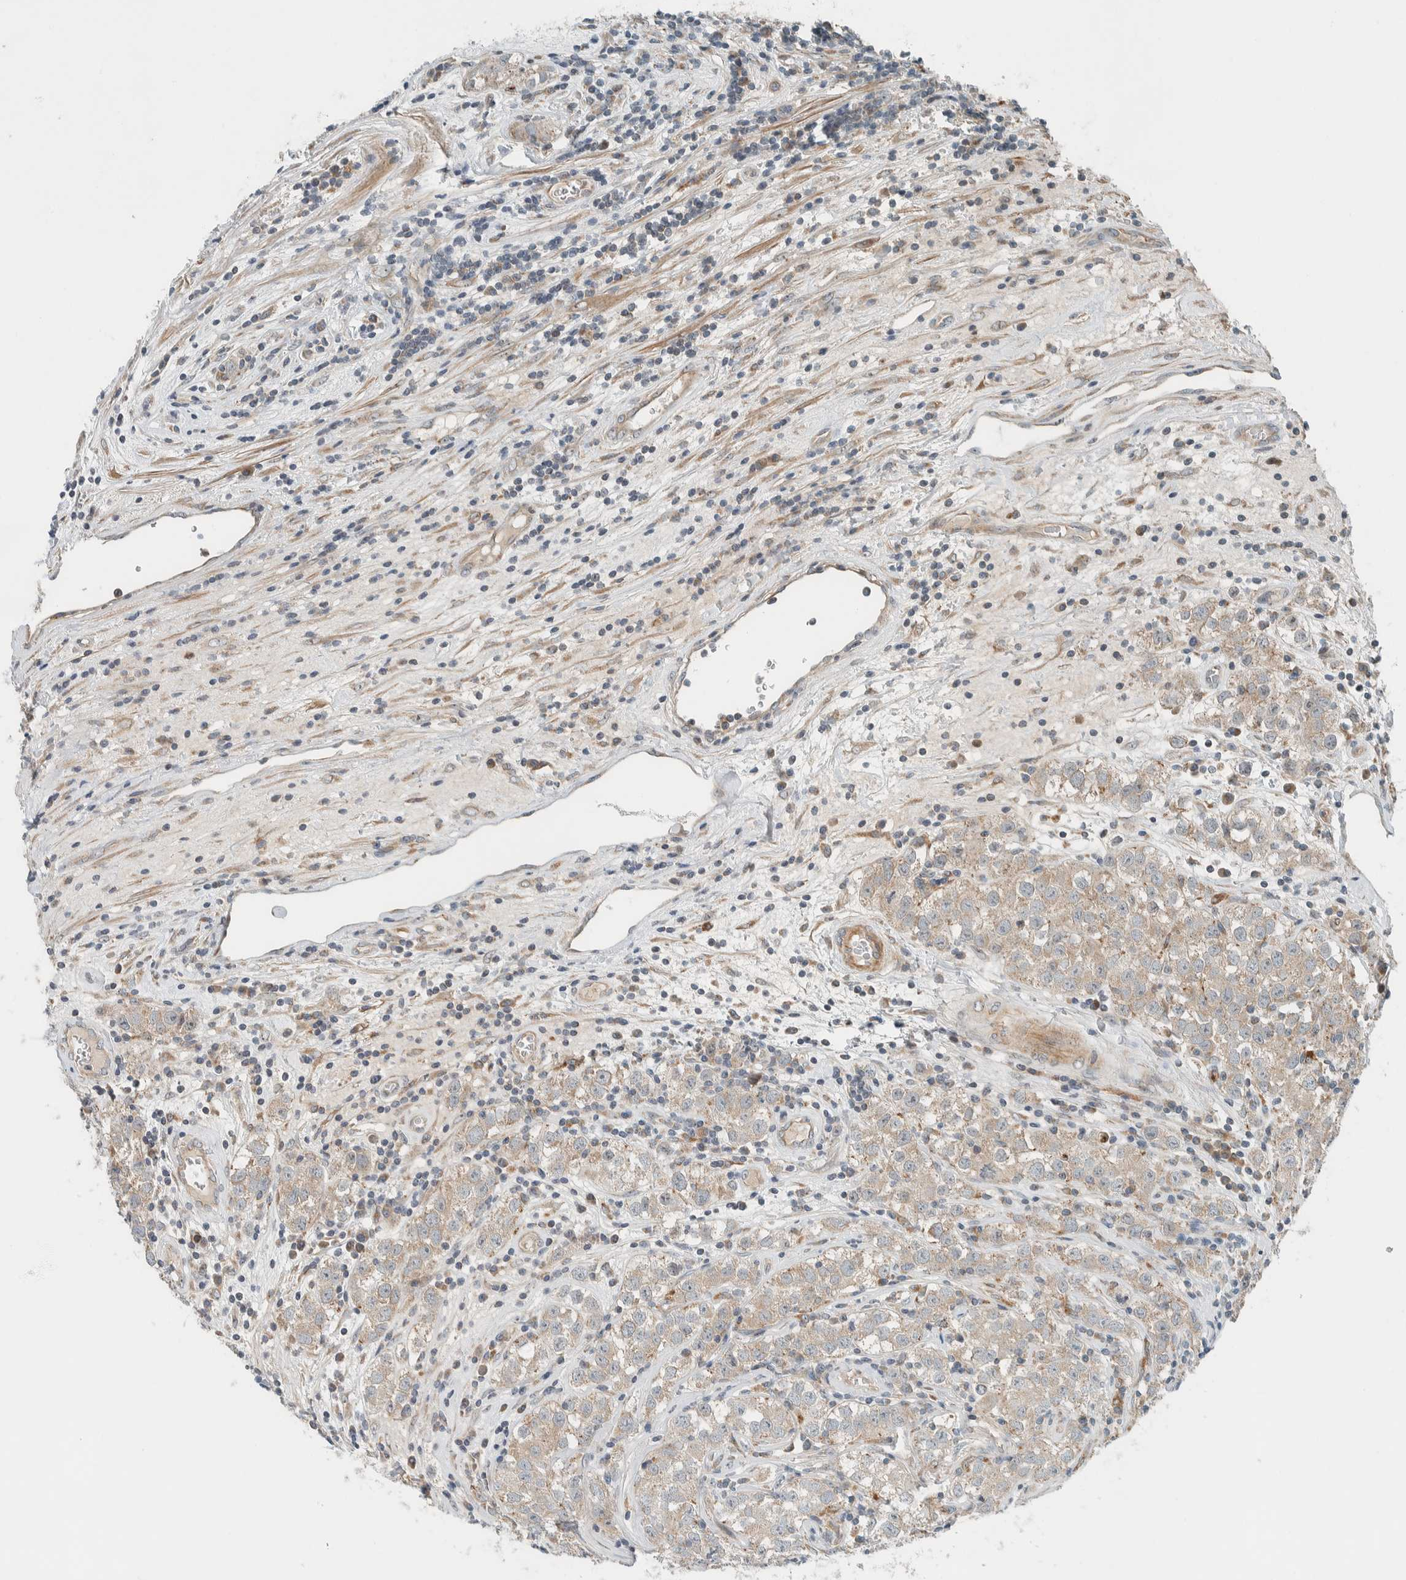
{"staining": {"intensity": "weak", "quantity": "25%-75%", "location": "cytoplasmic/membranous"}, "tissue": "testis cancer", "cell_type": "Tumor cells", "image_type": "cancer", "snomed": [{"axis": "morphology", "description": "Seminoma, NOS"}, {"axis": "morphology", "description": "Carcinoma, Embryonal, NOS"}, {"axis": "topography", "description": "Testis"}], "caption": "This is a micrograph of IHC staining of testis seminoma, which shows weak positivity in the cytoplasmic/membranous of tumor cells.", "gene": "SLFN12L", "patient": {"sex": "male", "age": 43}}